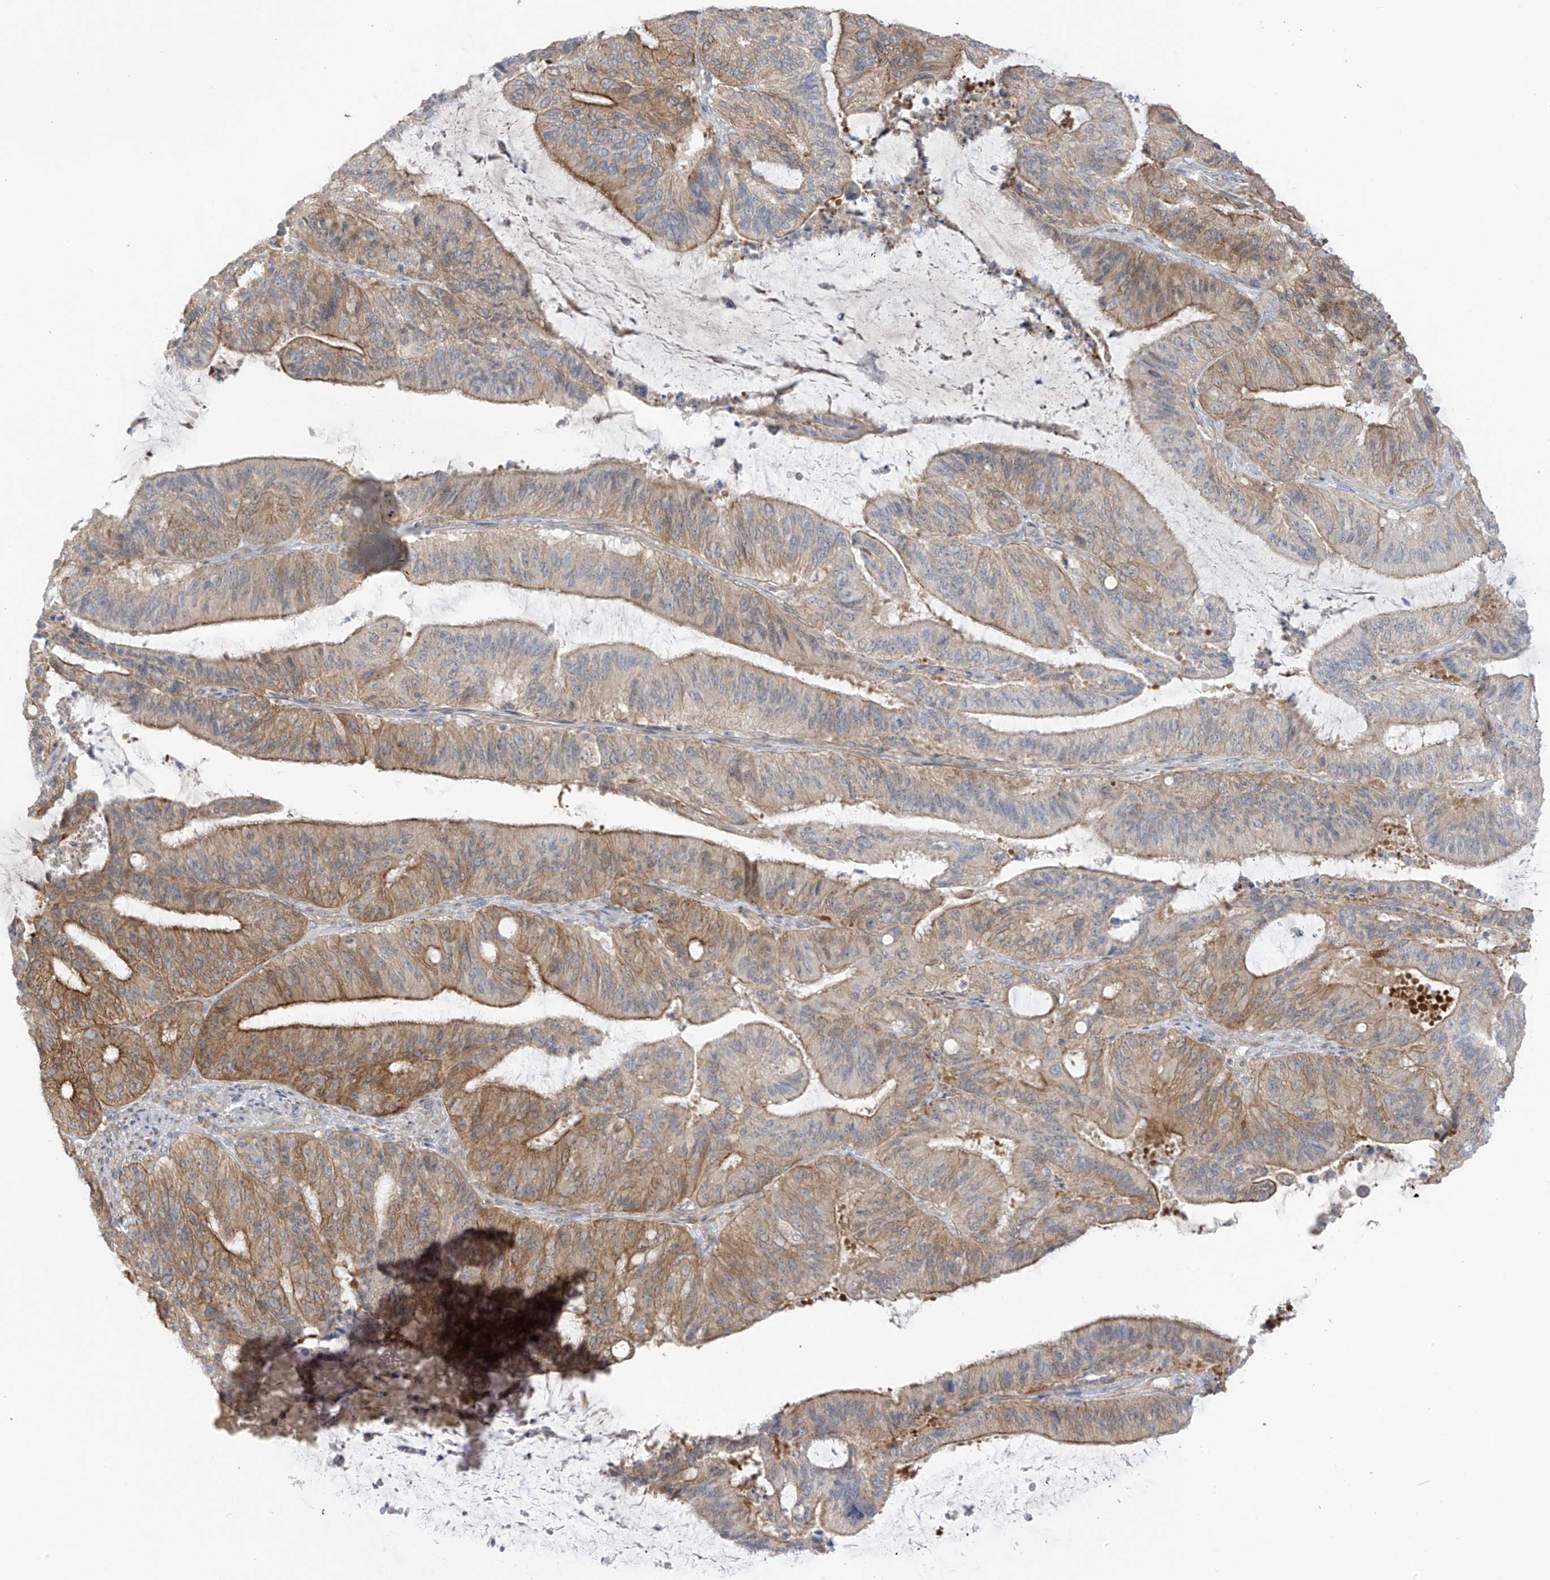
{"staining": {"intensity": "moderate", "quantity": ">75%", "location": "cytoplasmic/membranous"}, "tissue": "liver cancer", "cell_type": "Tumor cells", "image_type": "cancer", "snomed": [{"axis": "morphology", "description": "Normal tissue, NOS"}, {"axis": "morphology", "description": "Cholangiocarcinoma"}, {"axis": "topography", "description": "Liver"}, {"axis": "topography", "description": "Peripheral nerve tissue"}], "caption": "The image exhibits immunohistochemical staining of cholangiocarcinoma (liver). There is moderate cytoplasmic/membranous expression is present in approximately >75% of tumor cells.", "gene": "EIPR1", "patient": {"sex": "female", "age": 73}}